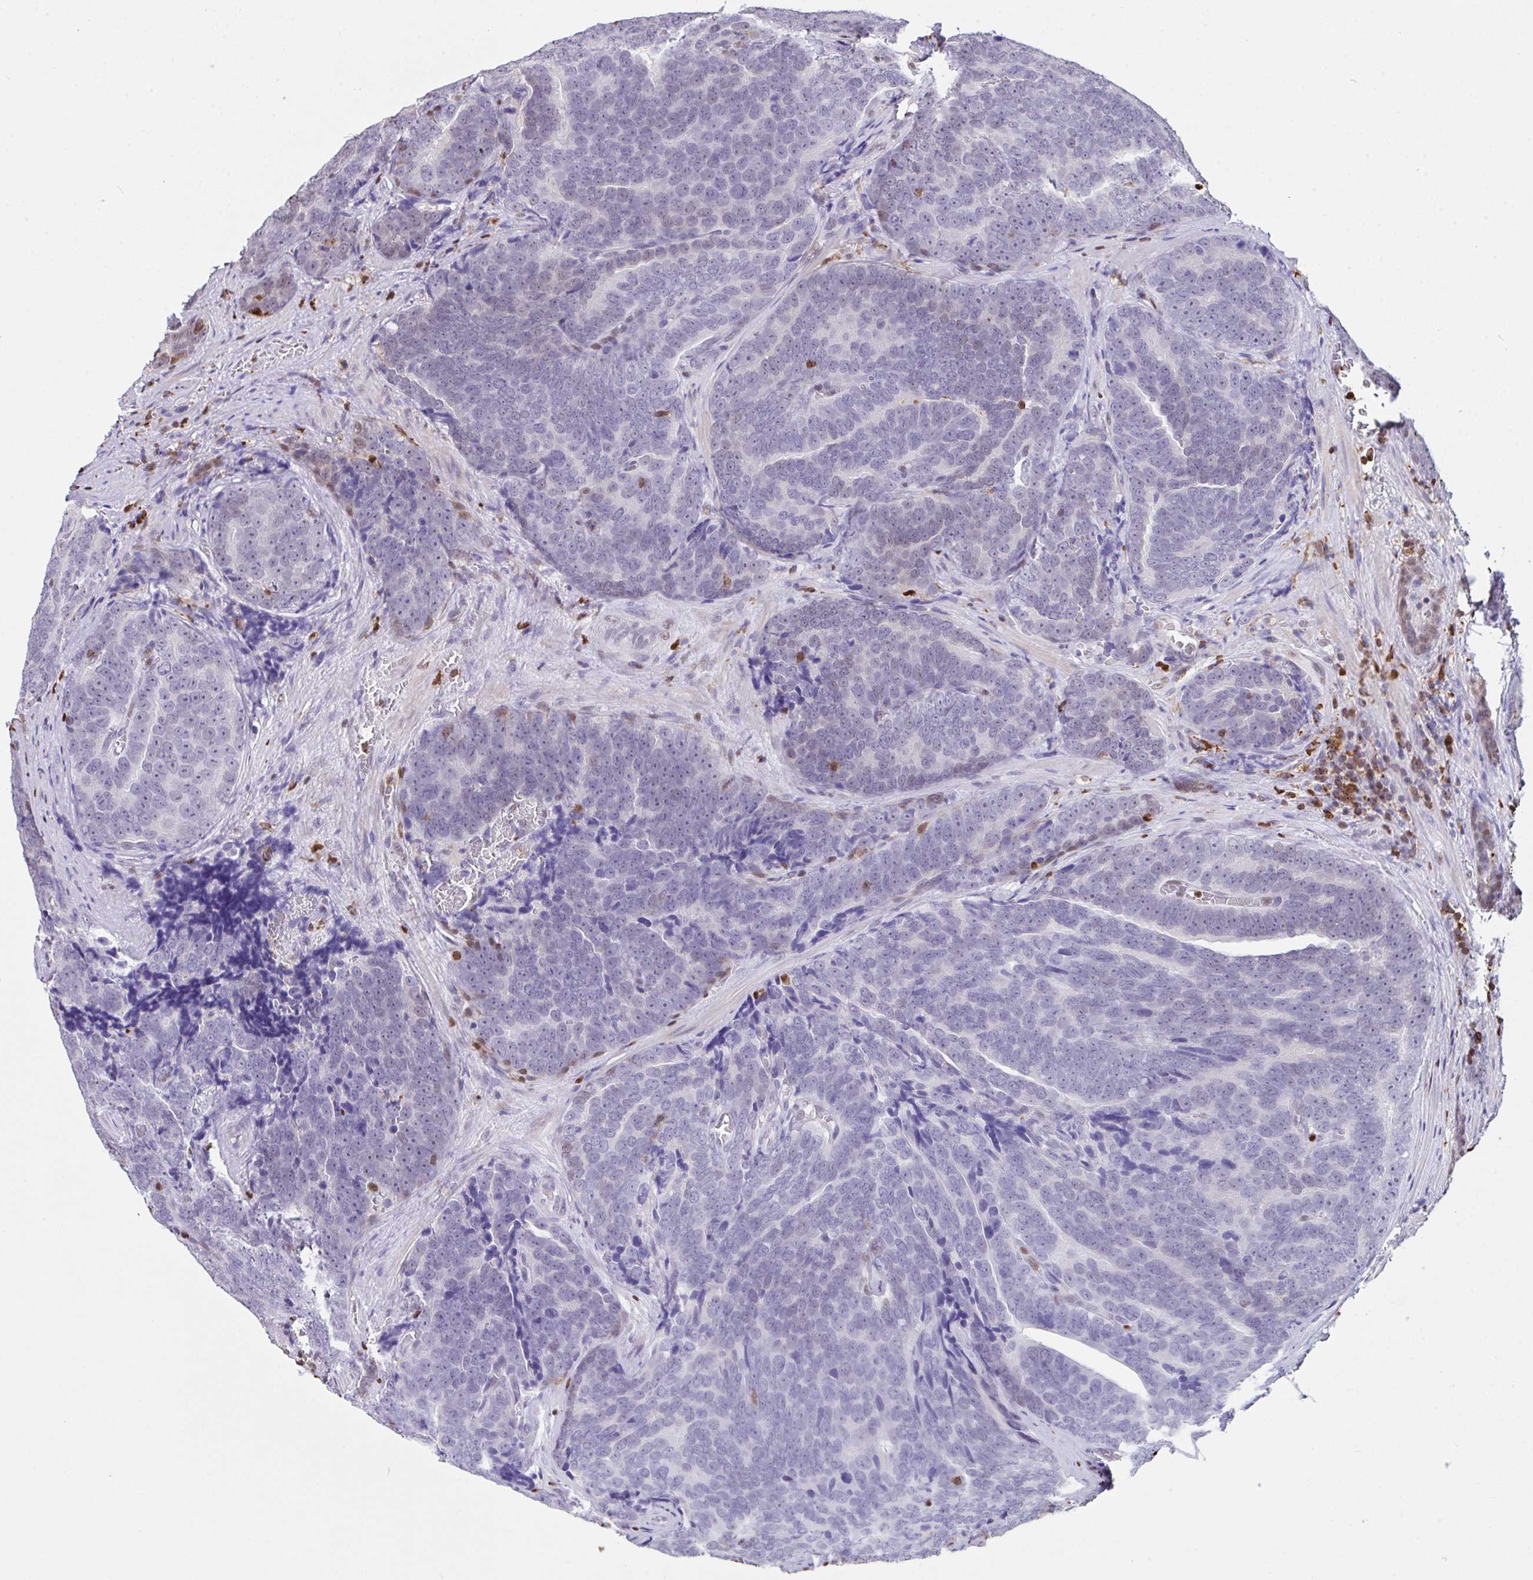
{"staining": {"intensity": "negative", "quantity": "none", "location": "none"}, "tissue": "prostate cancer", "cell_type": "Tumor cells", "image_type": "cancer", "snomed": [{"axis": "morphology", "description": "Adenocarcinoma, Low grade"}, {"axis": "topography", "description": "Prostate"}], "caption": "Prostate cancer stained for a protein using IHC reveals no positivity tumor cells.", "gene": "BTBD10", "patient": {"sex": "male", "age": 62}}